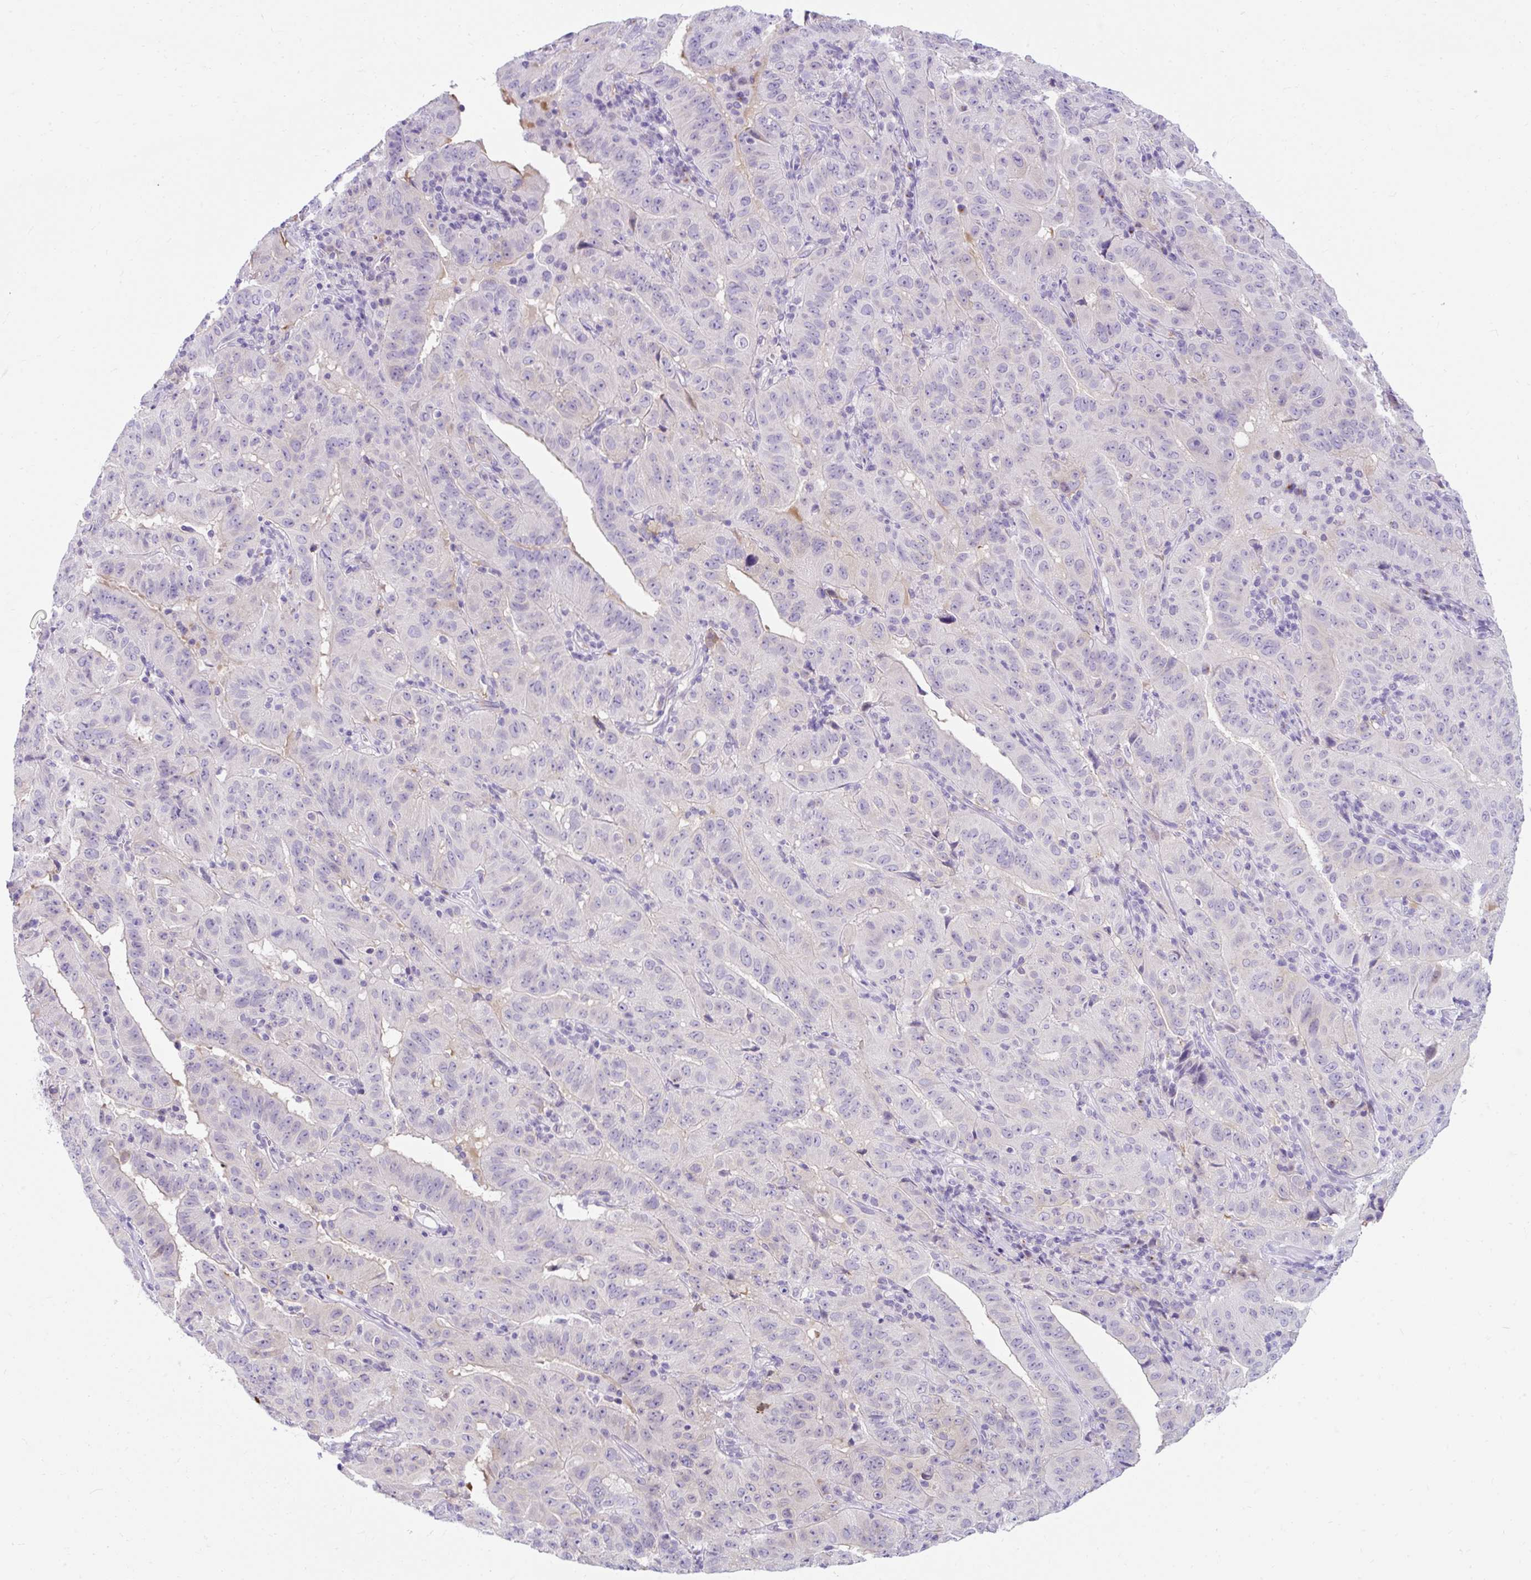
{"staining": {"intensity": "negative", "quantity": "none", "location": "none"}, "tissue": "pancreatic cancer", "cell_type": "Tumor cells", "image_type": "cancer", "snomed": [{"axis": "morphology", "description": "Adenocarcinoma, NOS"}, {"axis": "topography", "description": "Pancreas"}], "caption": "Tumor cells are negative for protein expression in human pancreatic cancer.", "gene": "GOLGA8A", "patient": {"sex": "male", "age": 63}}